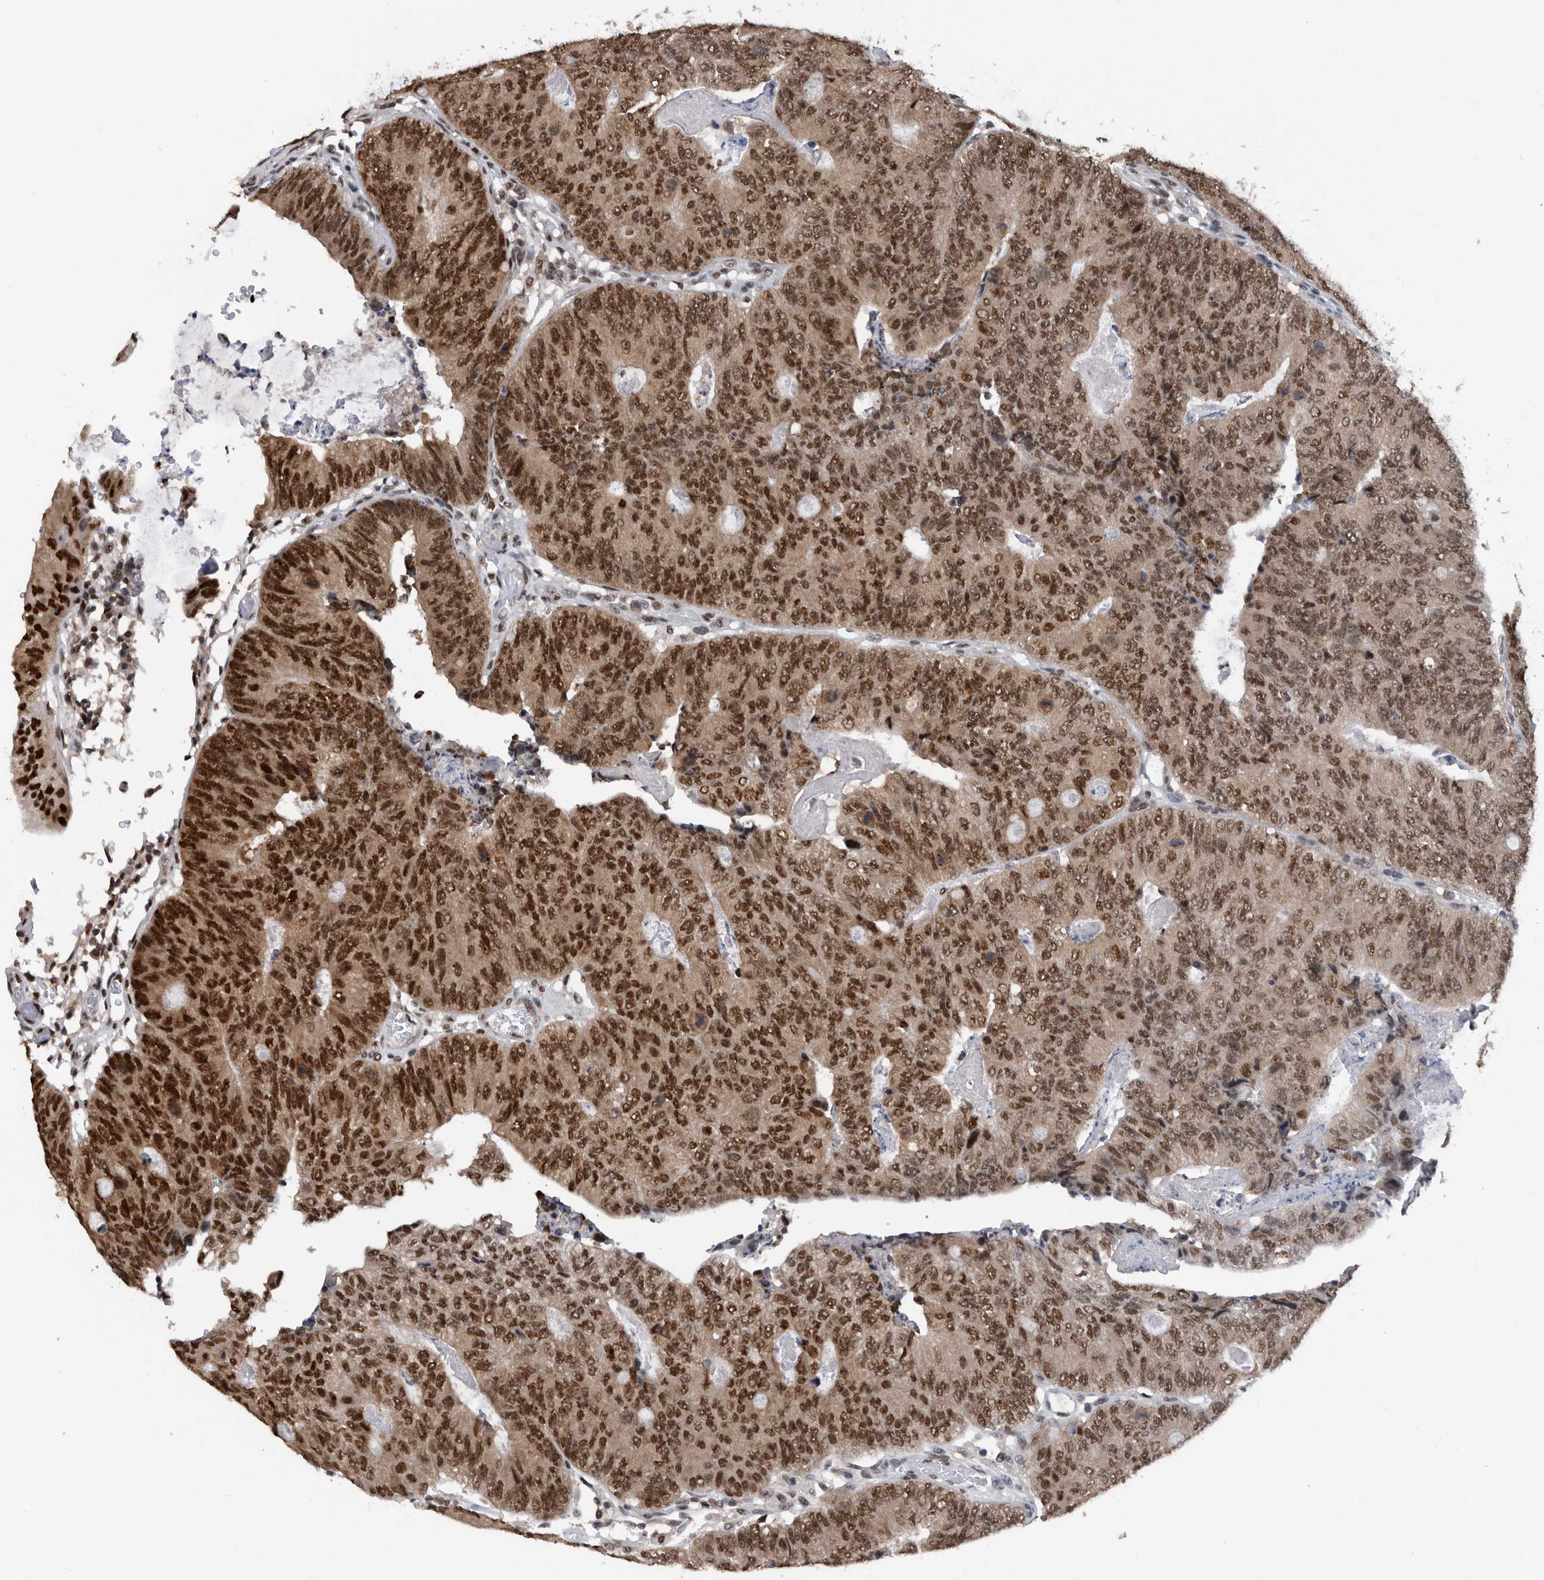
{"staining": {"intensity": "strong", "quantity": ">75%", "location": "cytoplasmic/membranous,nuclear"}, "tissue": "colorectal cancer", "cell_type": "Tumor cells", "image_type": "cancer", "snomed": [{"axis": "morphology", "description": "Adenocarcinoma, NOS"}, {"axis": "topography", "description": "Colon"}], "caption": "DAB (3,3'-diaminobenzidine) immunohistochemical staining of colorectal cancer (adenocarcinoma) displays strong cytoplasmic/membranous and nuclear protein expression in about >75% of tumor cells. Using DAB (3,3'-diaminobenzidine) (brown) and hematoxylin (blue) stains, captured at high magnification using brightfield microscopy.", "gene": "ZNF260", "patient": {"sex": "female", "age": 67}}